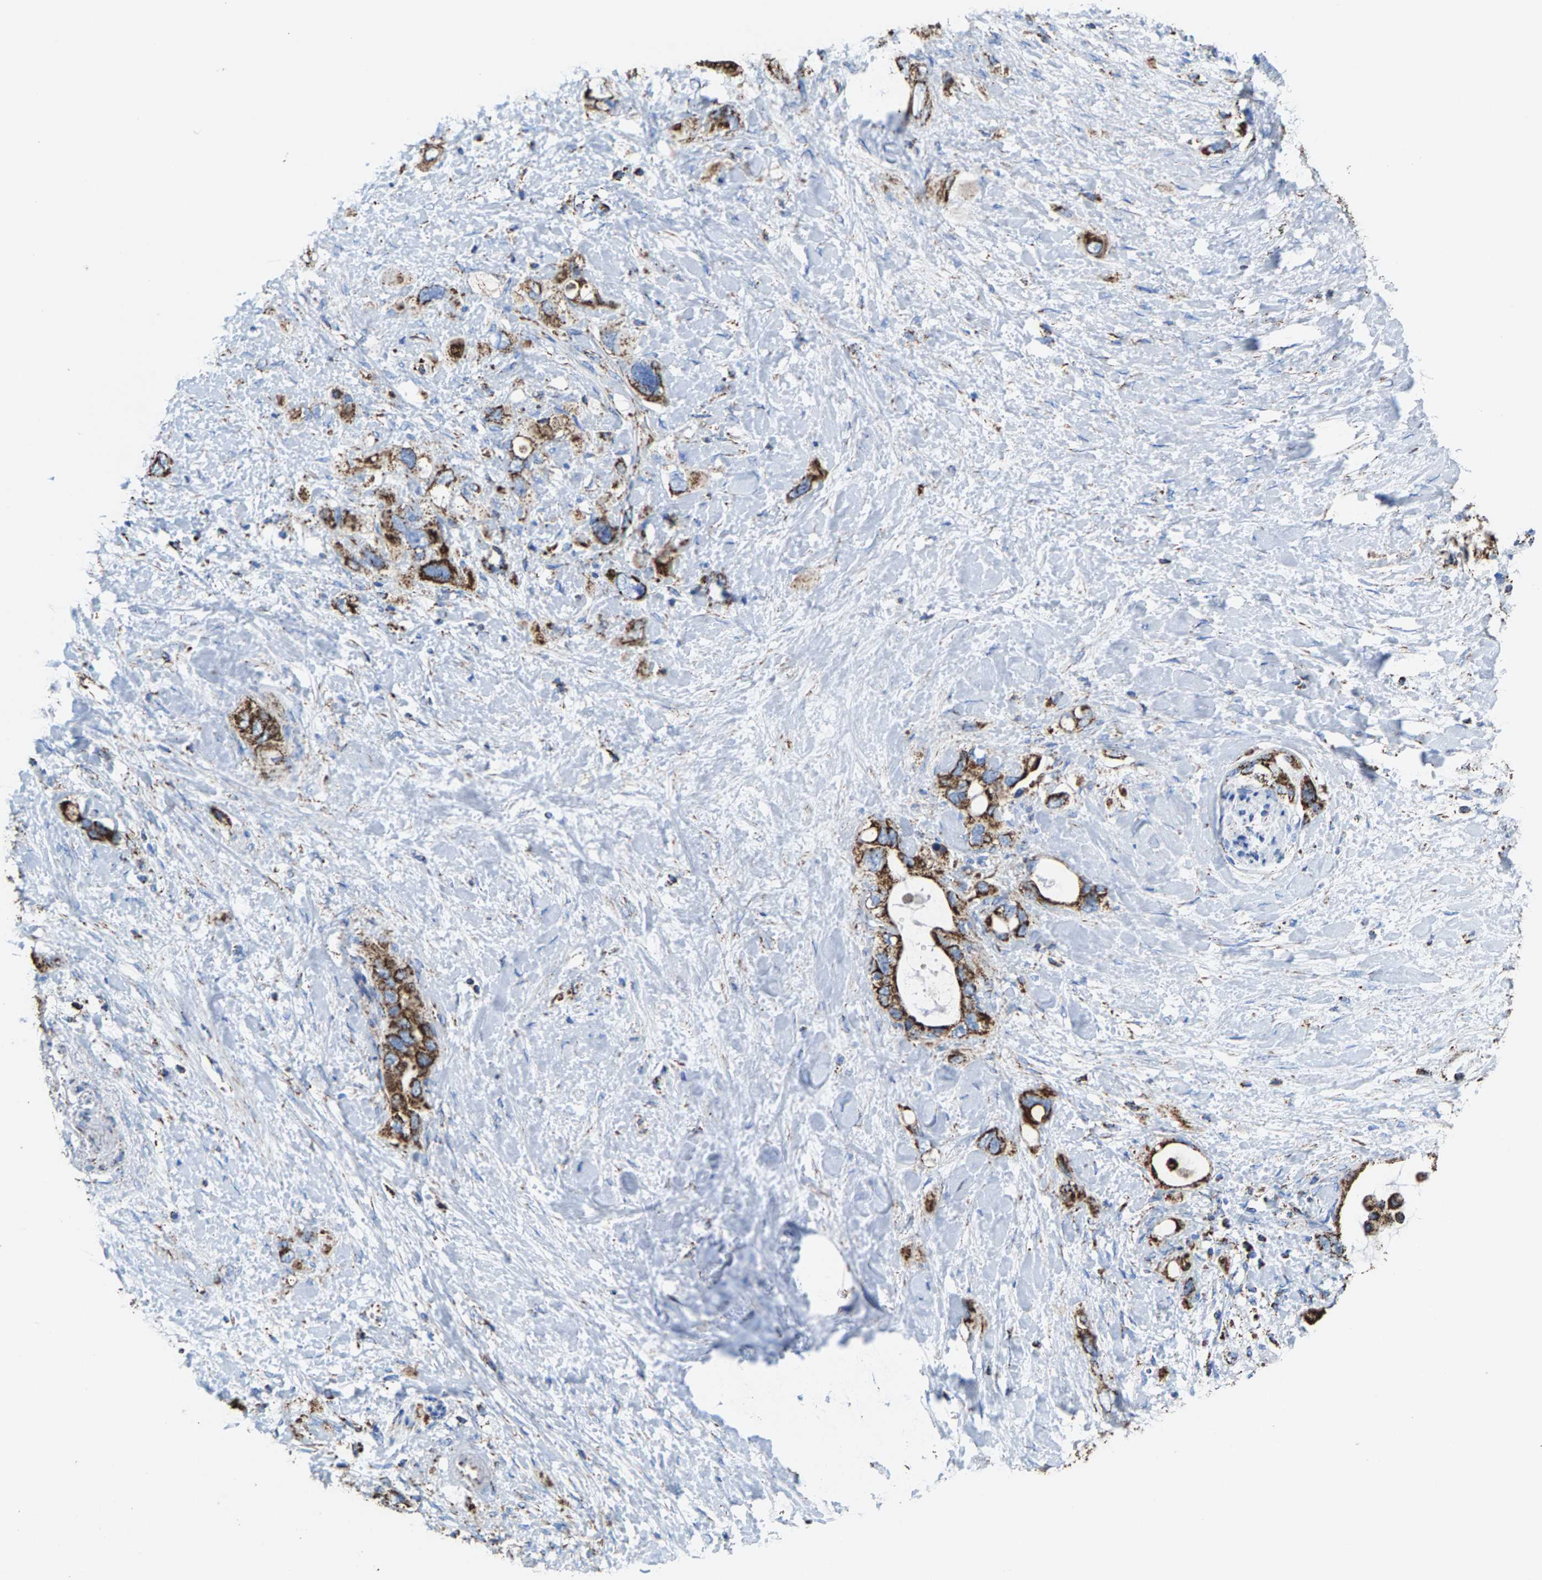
{"staining": {"intensity": "strong", "quantity": ">75%", "location": "cytoplasmic/membranous"}, "tissue": "pancreatic cancer", "cell_type": "Tumor cells", "image_type": "cancer", "snomed": [{"axis": "morphology", "description": "Adenocarcinoma, NOS"}, {"axis": "topography", "description": "Pancreas"}], "caption": "Brown immunohistochemical staining in pancreatic cancer reveals strong cytoplasmic/membranous expression in about >75% of tumor cells.", "gene": "ECHS1", "patient": {"sex": "female", "age": 56}}